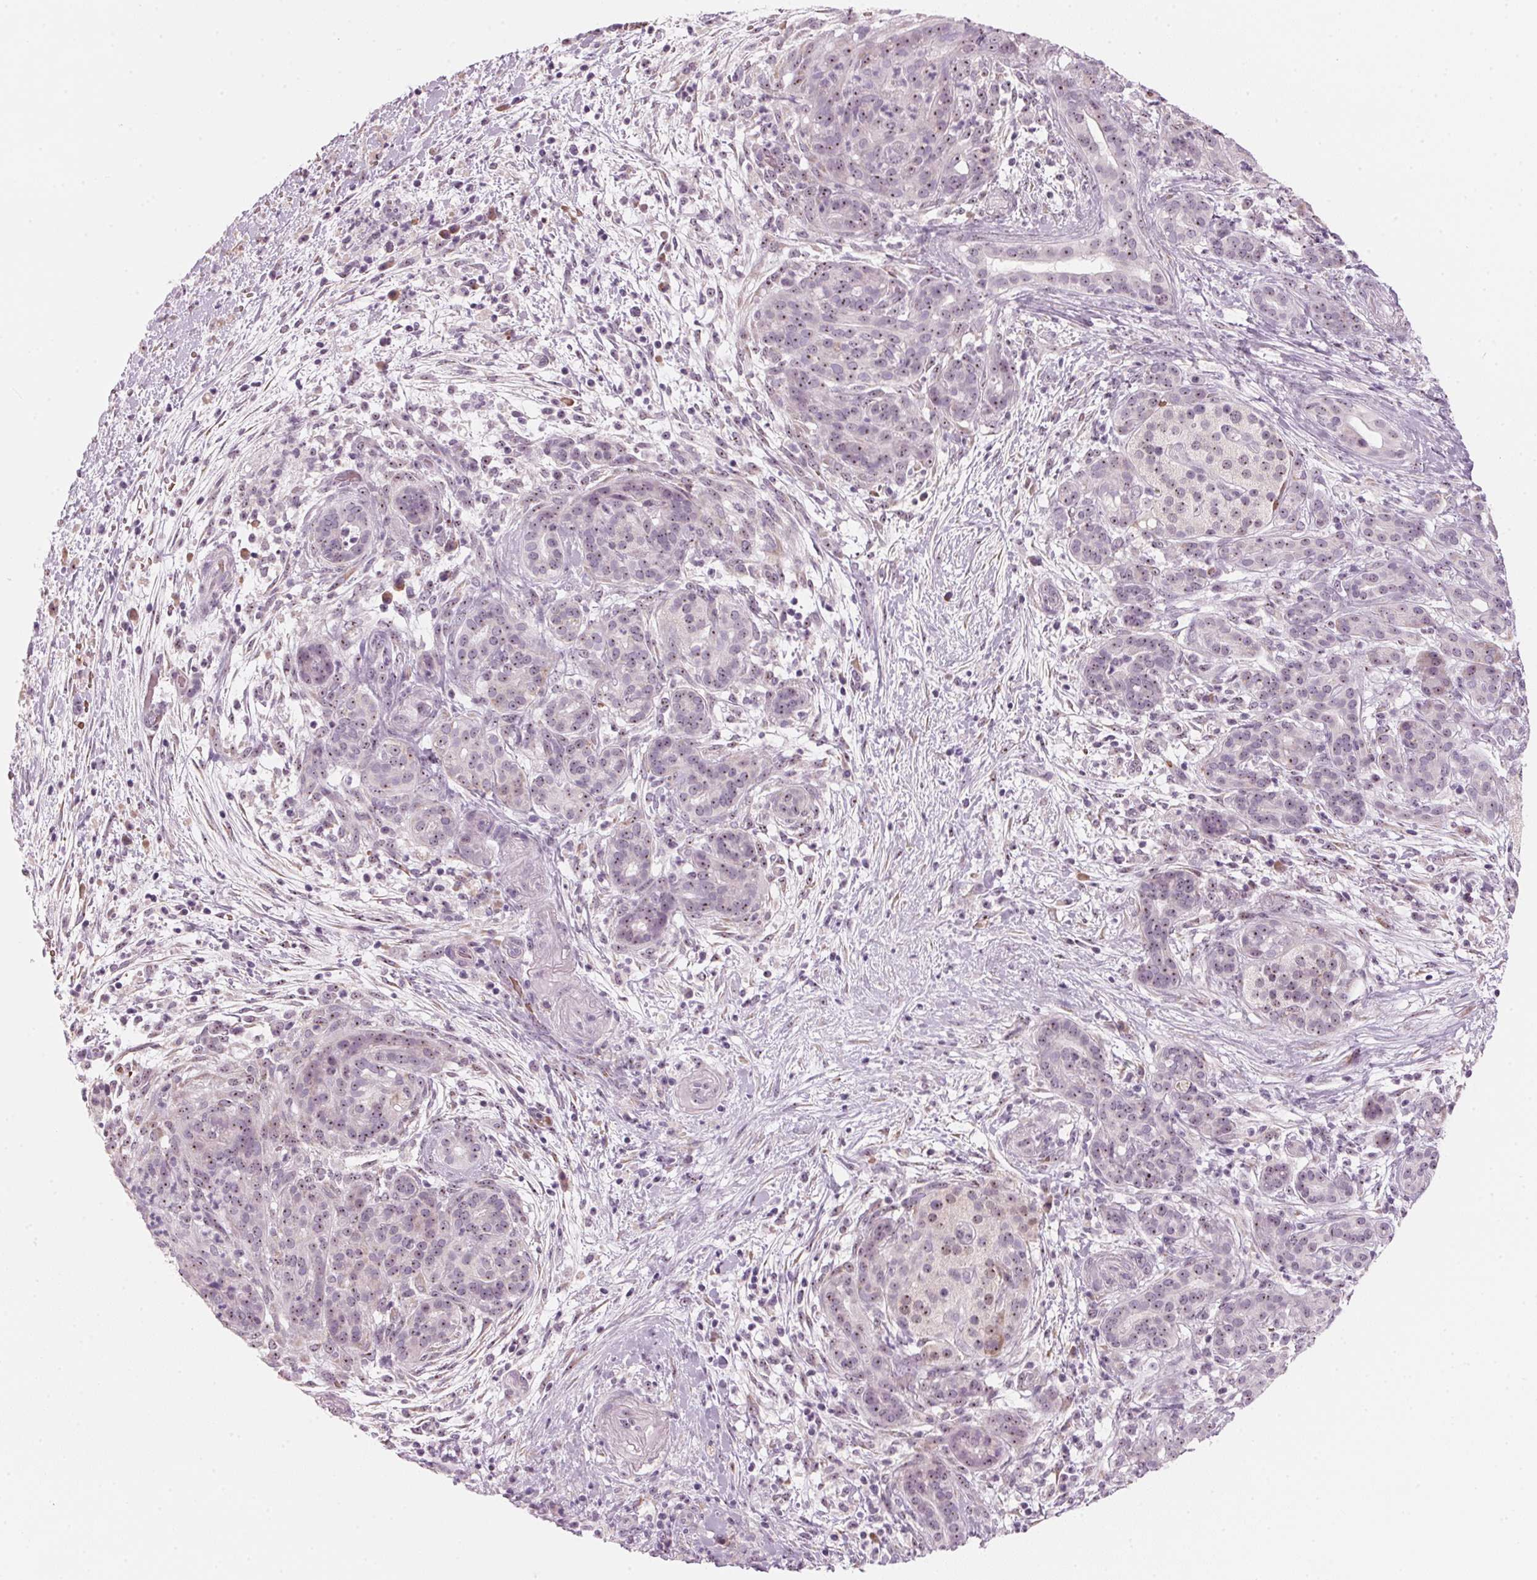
{"staining": {"intensity": "moderate", "quantity": ">75%", "location": "nuclear"}, "tissue": "pancreatic cancer", "cell_type": "Tumor cells", "image_type": "cancer", "snomed": [{"axis": "morphology", "description": "Adenocarcinoma, NOS"}, {"axis": "topography", "description": "Pancreas"}], "caption": "A histopathology image of pancreatic adenocarcinoma stained for a protein exhibits moderate nuclear brown staining in tumor cells. The staining was performed using DAB (3,3'-diaminobenzidine), with brown indicating positive protein expression. Nuclei are stained blue with hematoxylin.", "gene": "DNTTIP2", "patient": {"sex": "male", "age": 44}}